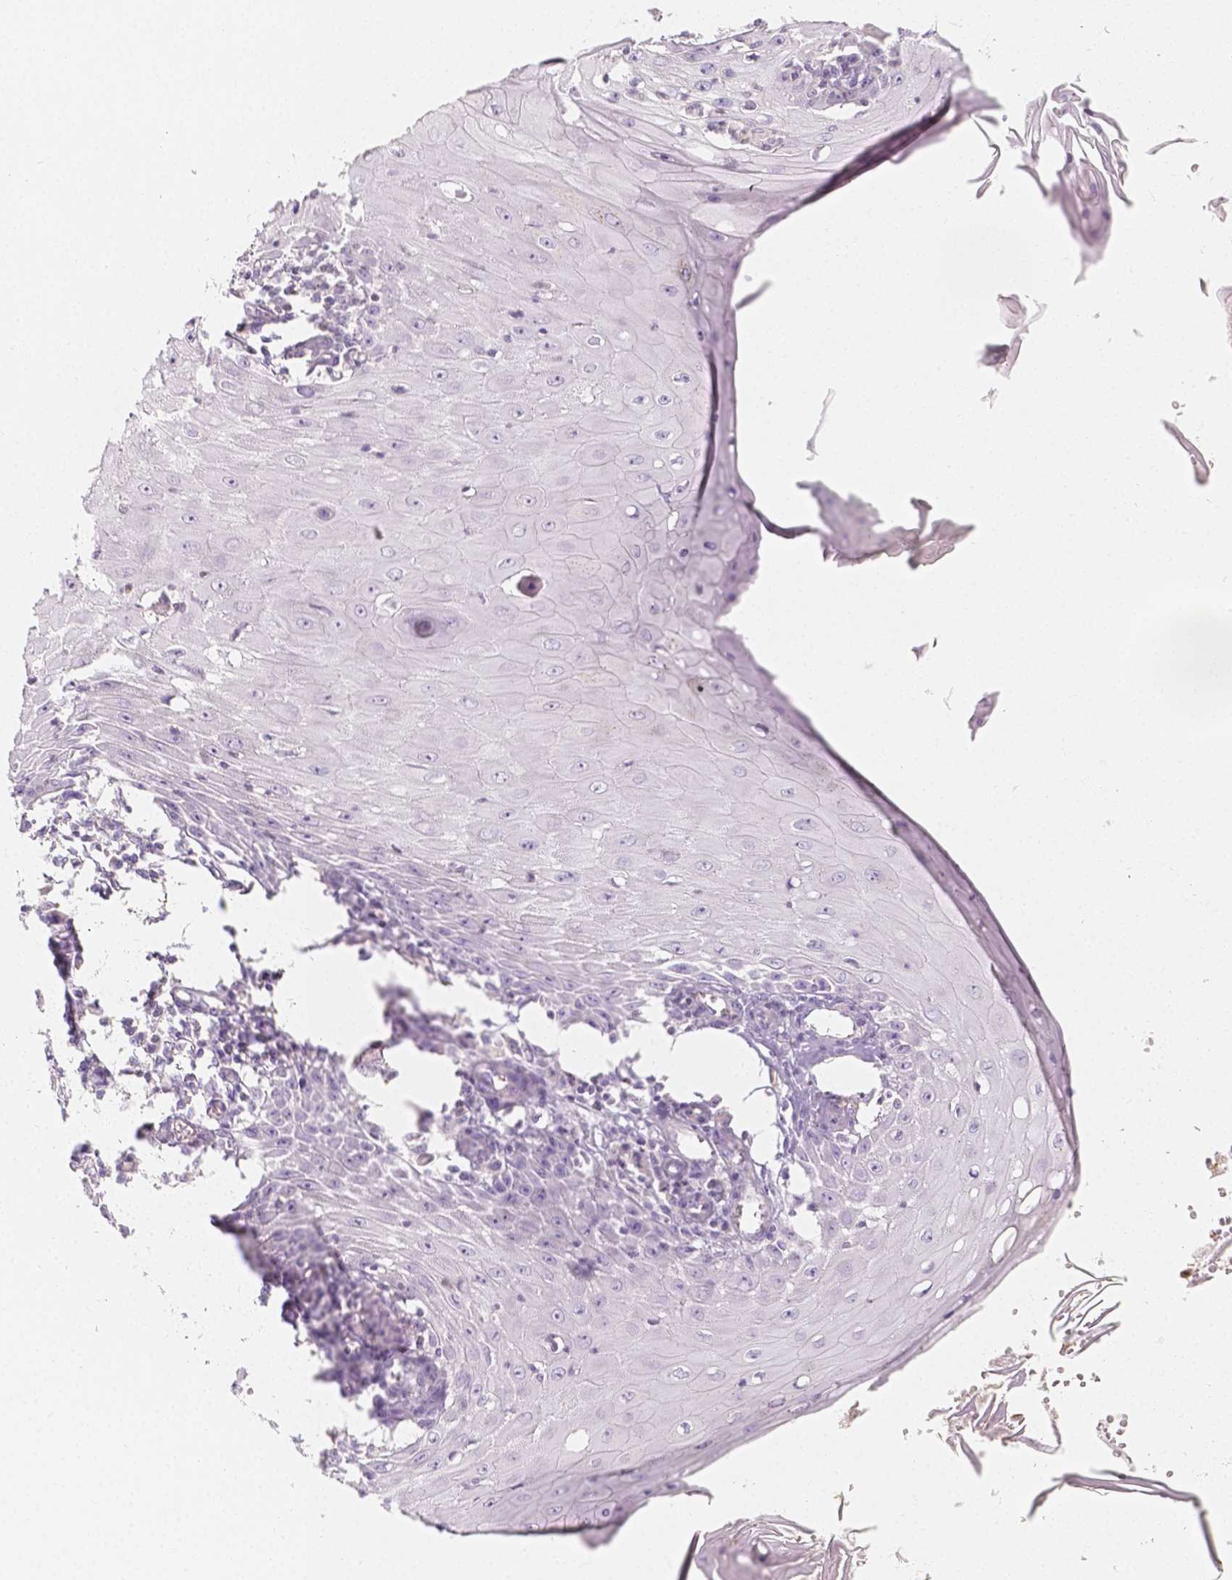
{"staining": {"intensity": "negative", "quantity": "none", "location": "none"}, "tissue": "skin cancer", "cell_type": "Tumor cells", "image_type": "cancer", "snomed": [{"axis": "morphology", "description": "Squamous cell carcinoma, NOS"}, {"axis": "topography", "description": "Skin"}], "caption": "There is no significant staining in tumor cells of skin cancer.", "gene": "BATF", "patient": {"sex": "female", "age": 73}}